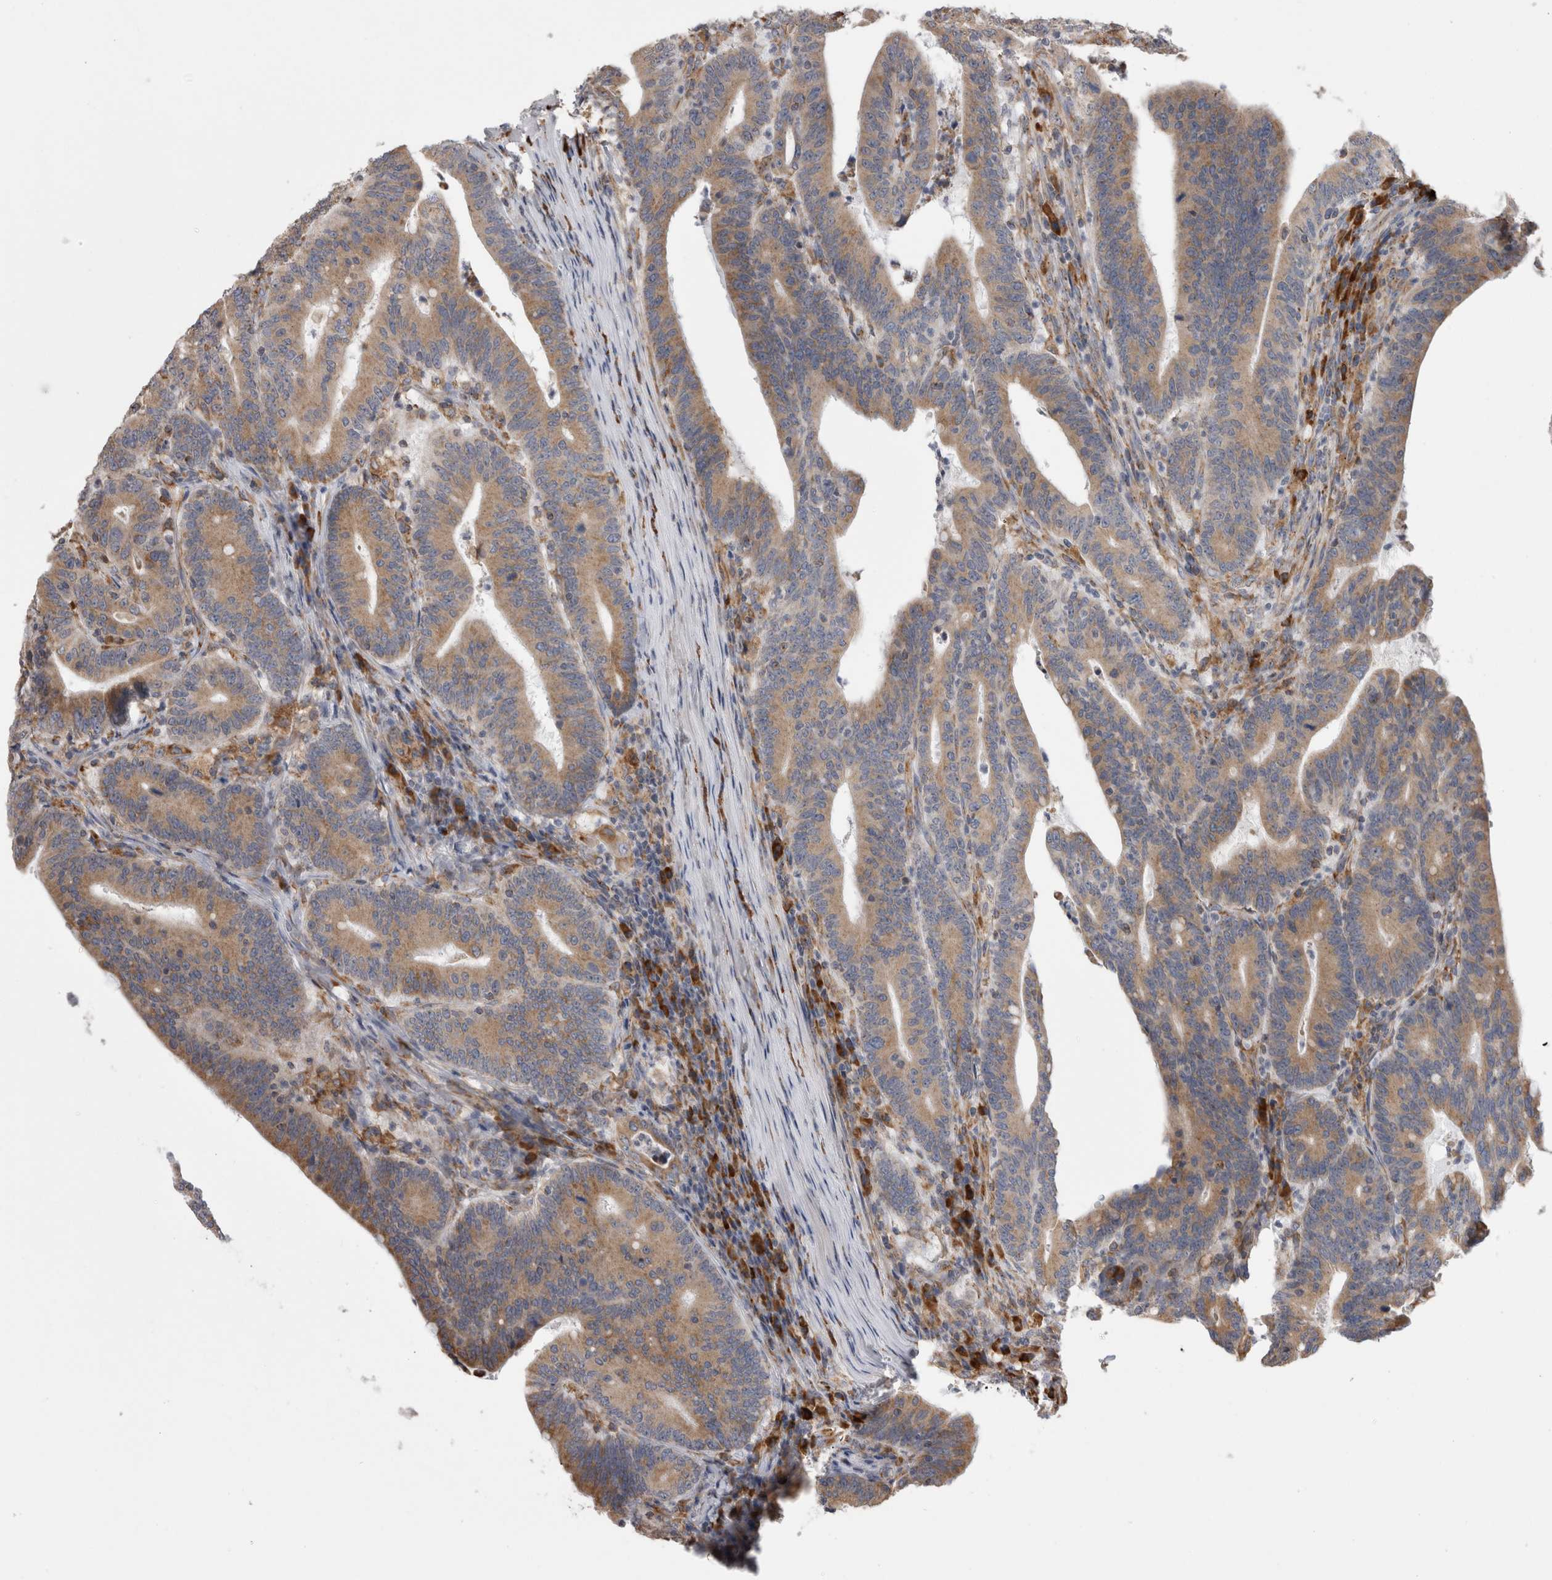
{"staining": {"intensity": "moderate", "quantity": ">75%", "location": "cytoplasmic/membranous"}, "tissue": "colorectal cancer", "cell_type": "Tumor cells", "image_type": "cancer", "snomed": [{"axis": "morphology", "description": "Adenocarcinoma, NOS"}, {"axis": "topography", "description": "Colon"}], "caption": "Protein positivity by IHC exhibits moderate cytoplasmic/membranous expression in about >75% of tumor cells in colorectal cancer (adenocarcinoma).", "gene": "ZNF341", "patient": {"sex": "female", "age": 66}}